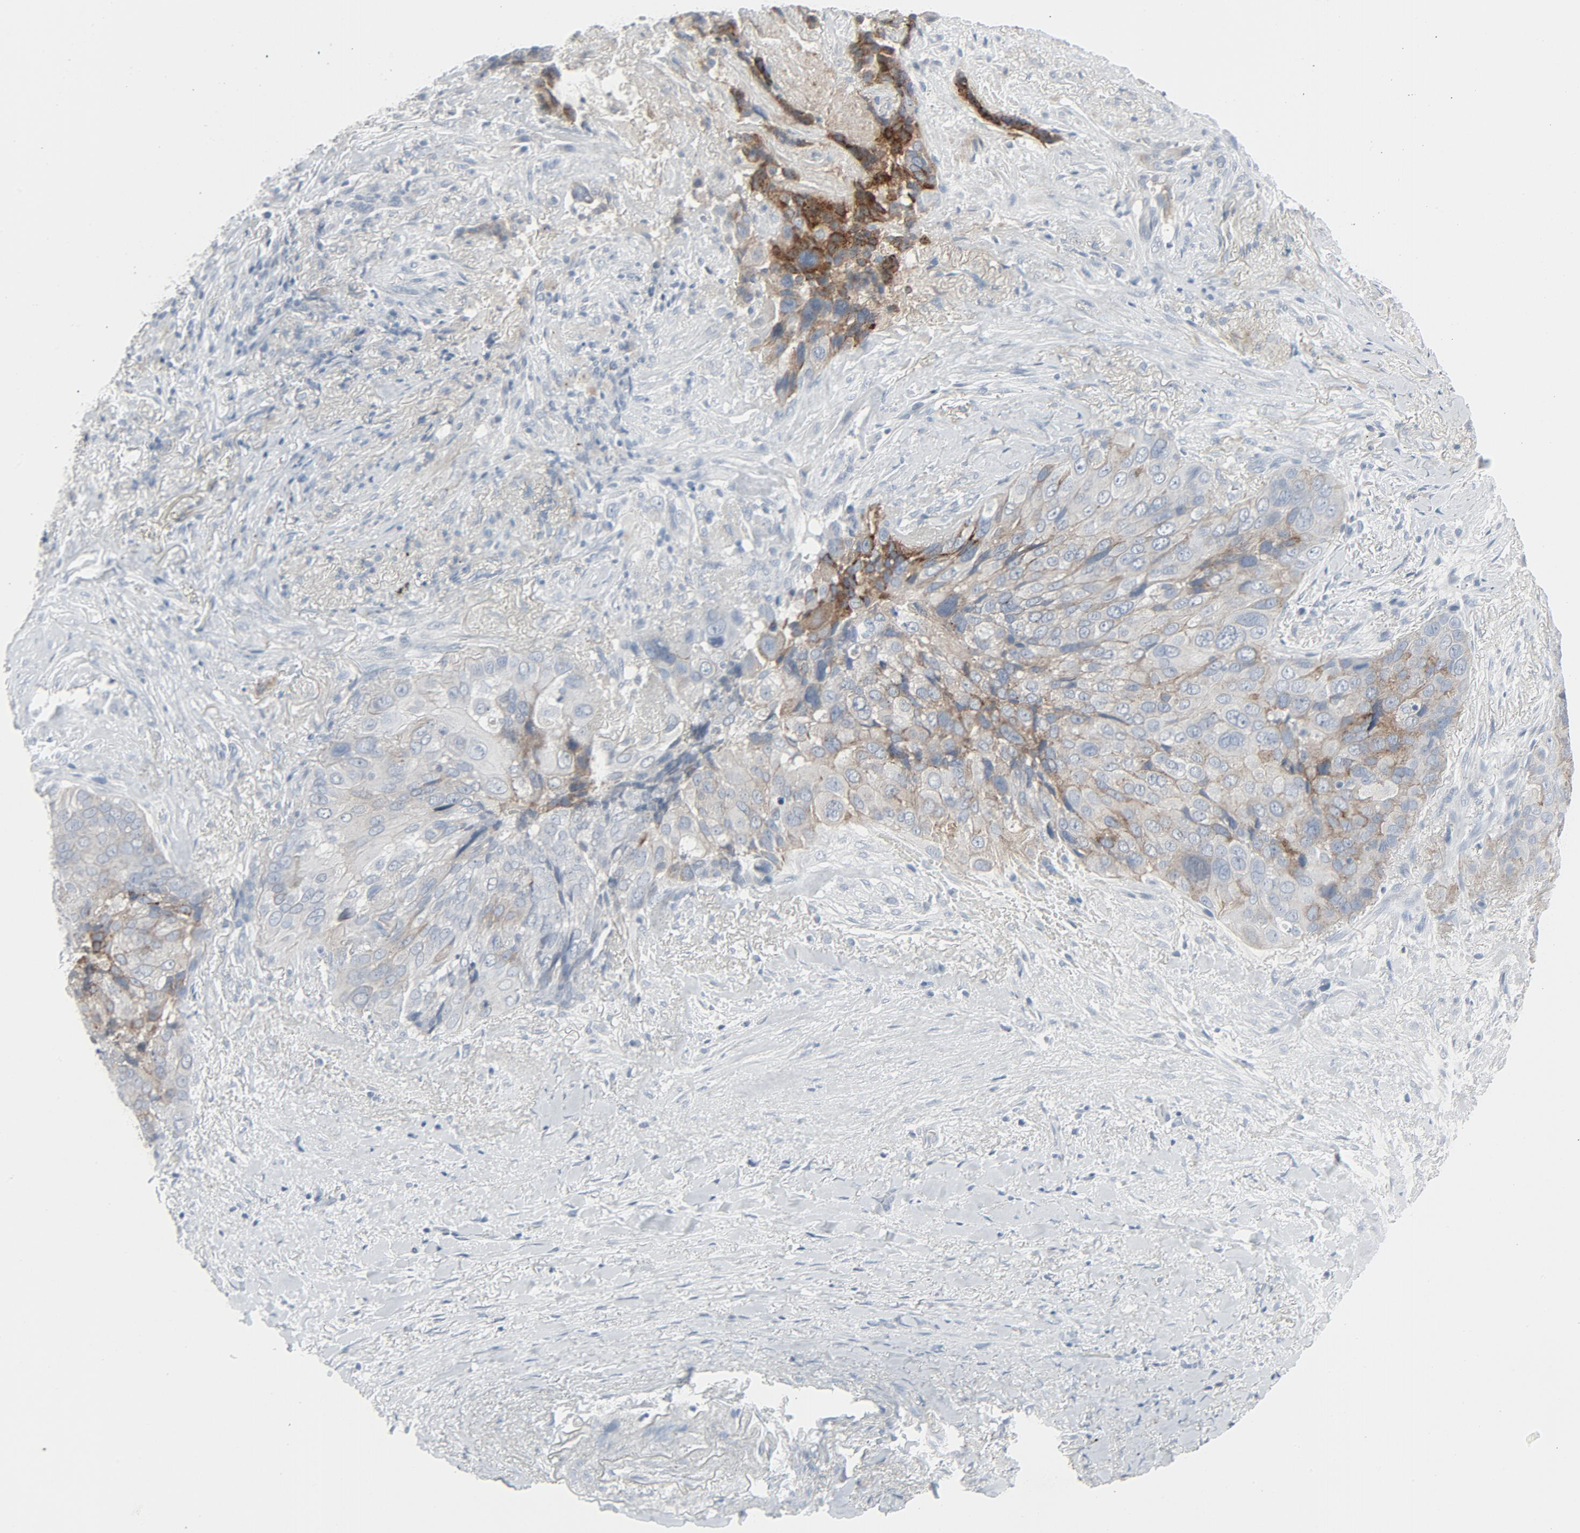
{"staining": {"intensity": "strong", "quantity": "<25%", "location": "cytoplasmic/membranous"}, "tissue": "lung cancer", "cell_type": "Tumor cells", "image_type": "cancer", "snomed": [{"axis": "morphology", "description": "Squamous cell carcinoma, NOS"}, {"axis": "topography", "description": "Lung"}], "caption": "Protein expression analysis of human lung cancer reveals strong cytoplasmic/membranous expression in approximately <25% of tumor cells.", "gene": "FGFR3", "patient": {"sex": "male", "age": 54}}